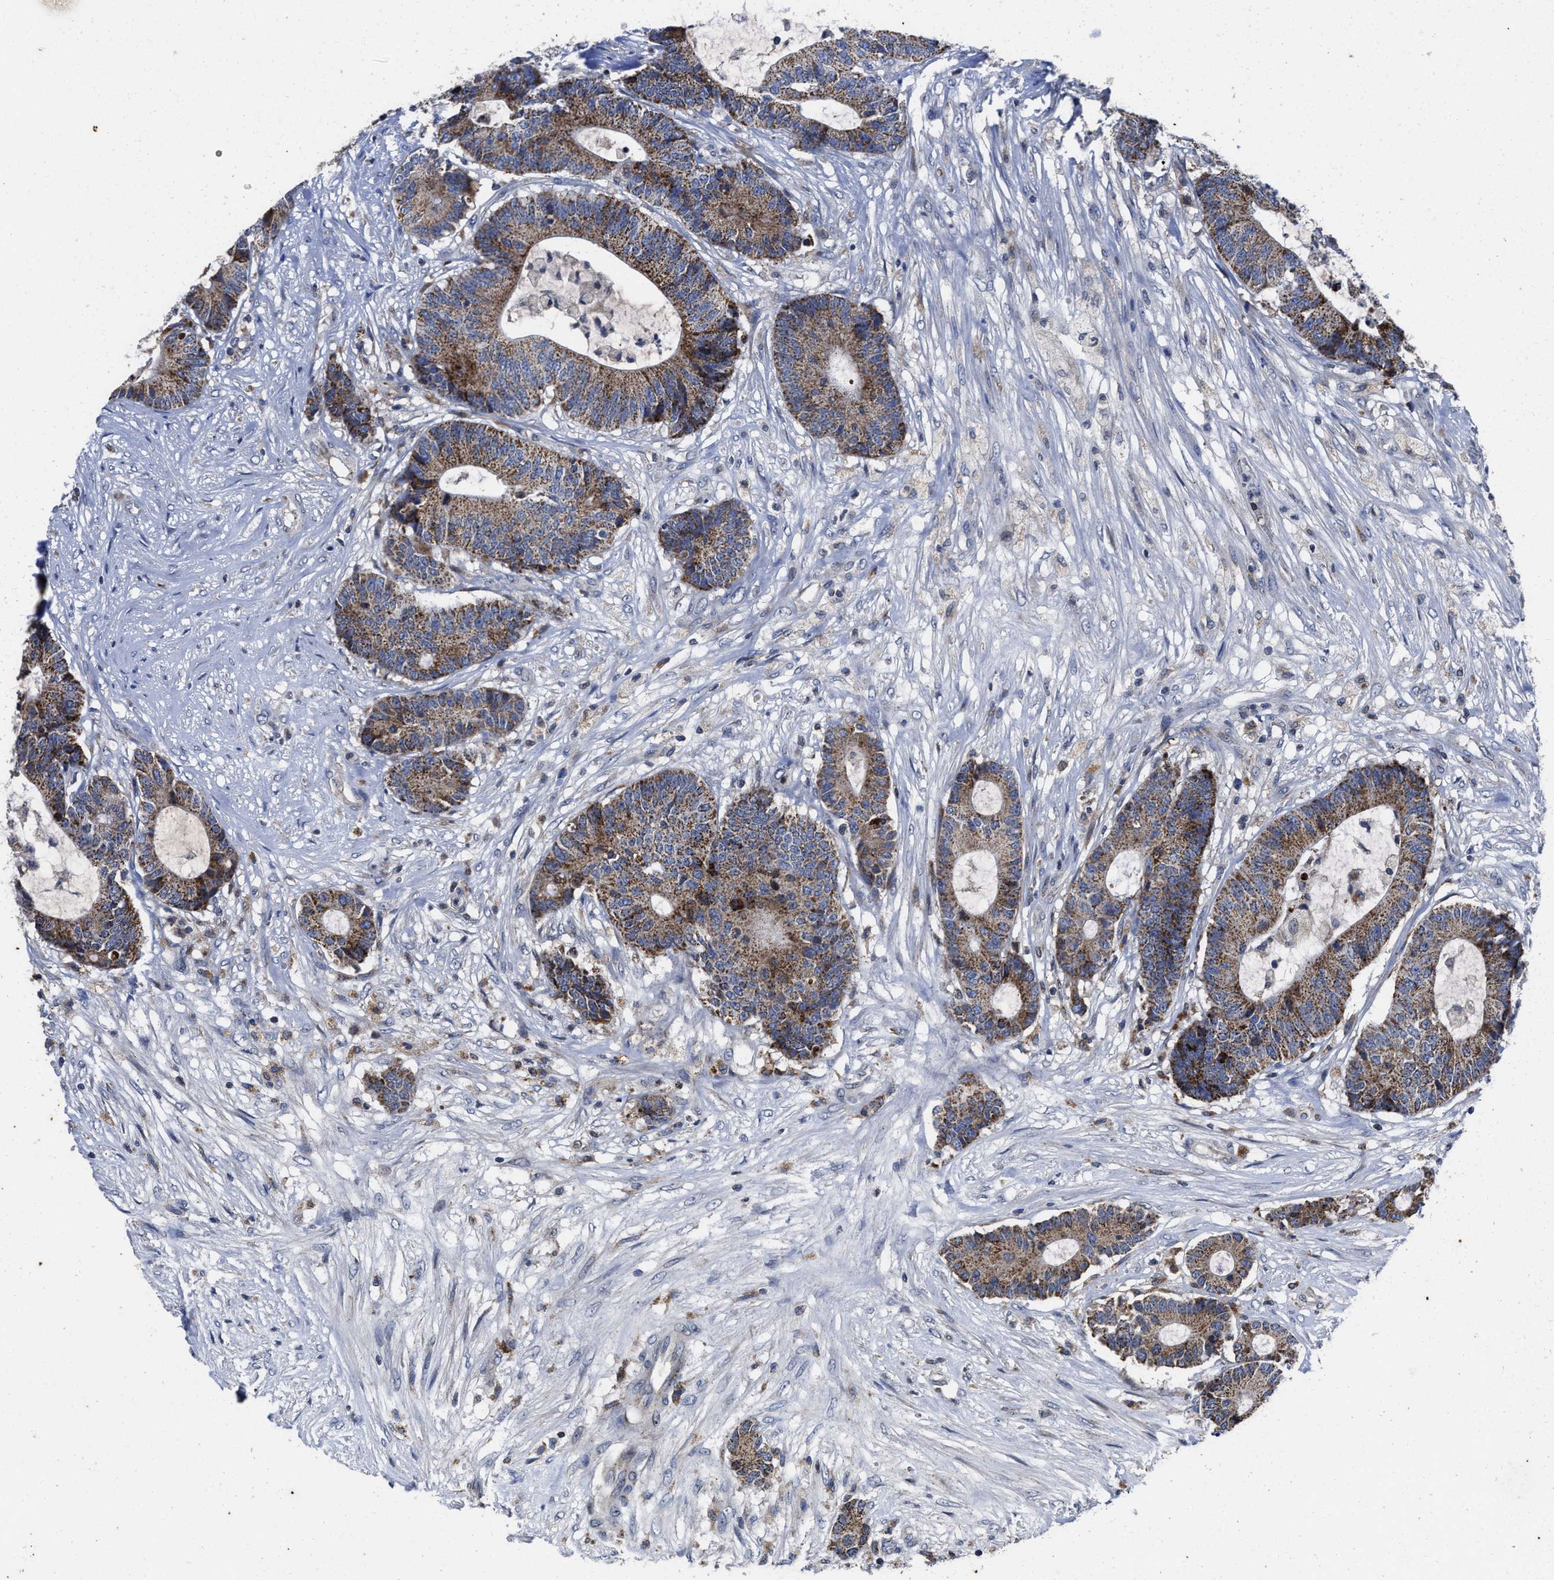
{"staining": {"intensity": "moderate", "quantity": ">75%", "location": "cytoplasmic/membranous"}, "tissue": "colorectal cancer", "cell_type": "Tumor cells", "image_type": "cancer", "snomed": [{"axis": "morphology", "description": "Adenocarcinoma, NOS"}, {"axis": "topography", "description": "Colon"}], "caption": "DAB (3,3'-diaminobenzidine) immunohistochemical staining of adenocarcinoma (colorectal) reveals moderate cytoplasmic/membranous protein expression in about >75% of tumor cells.", "gene": "CACNA1D", "patient": {"sex": "female", "age": 84}}